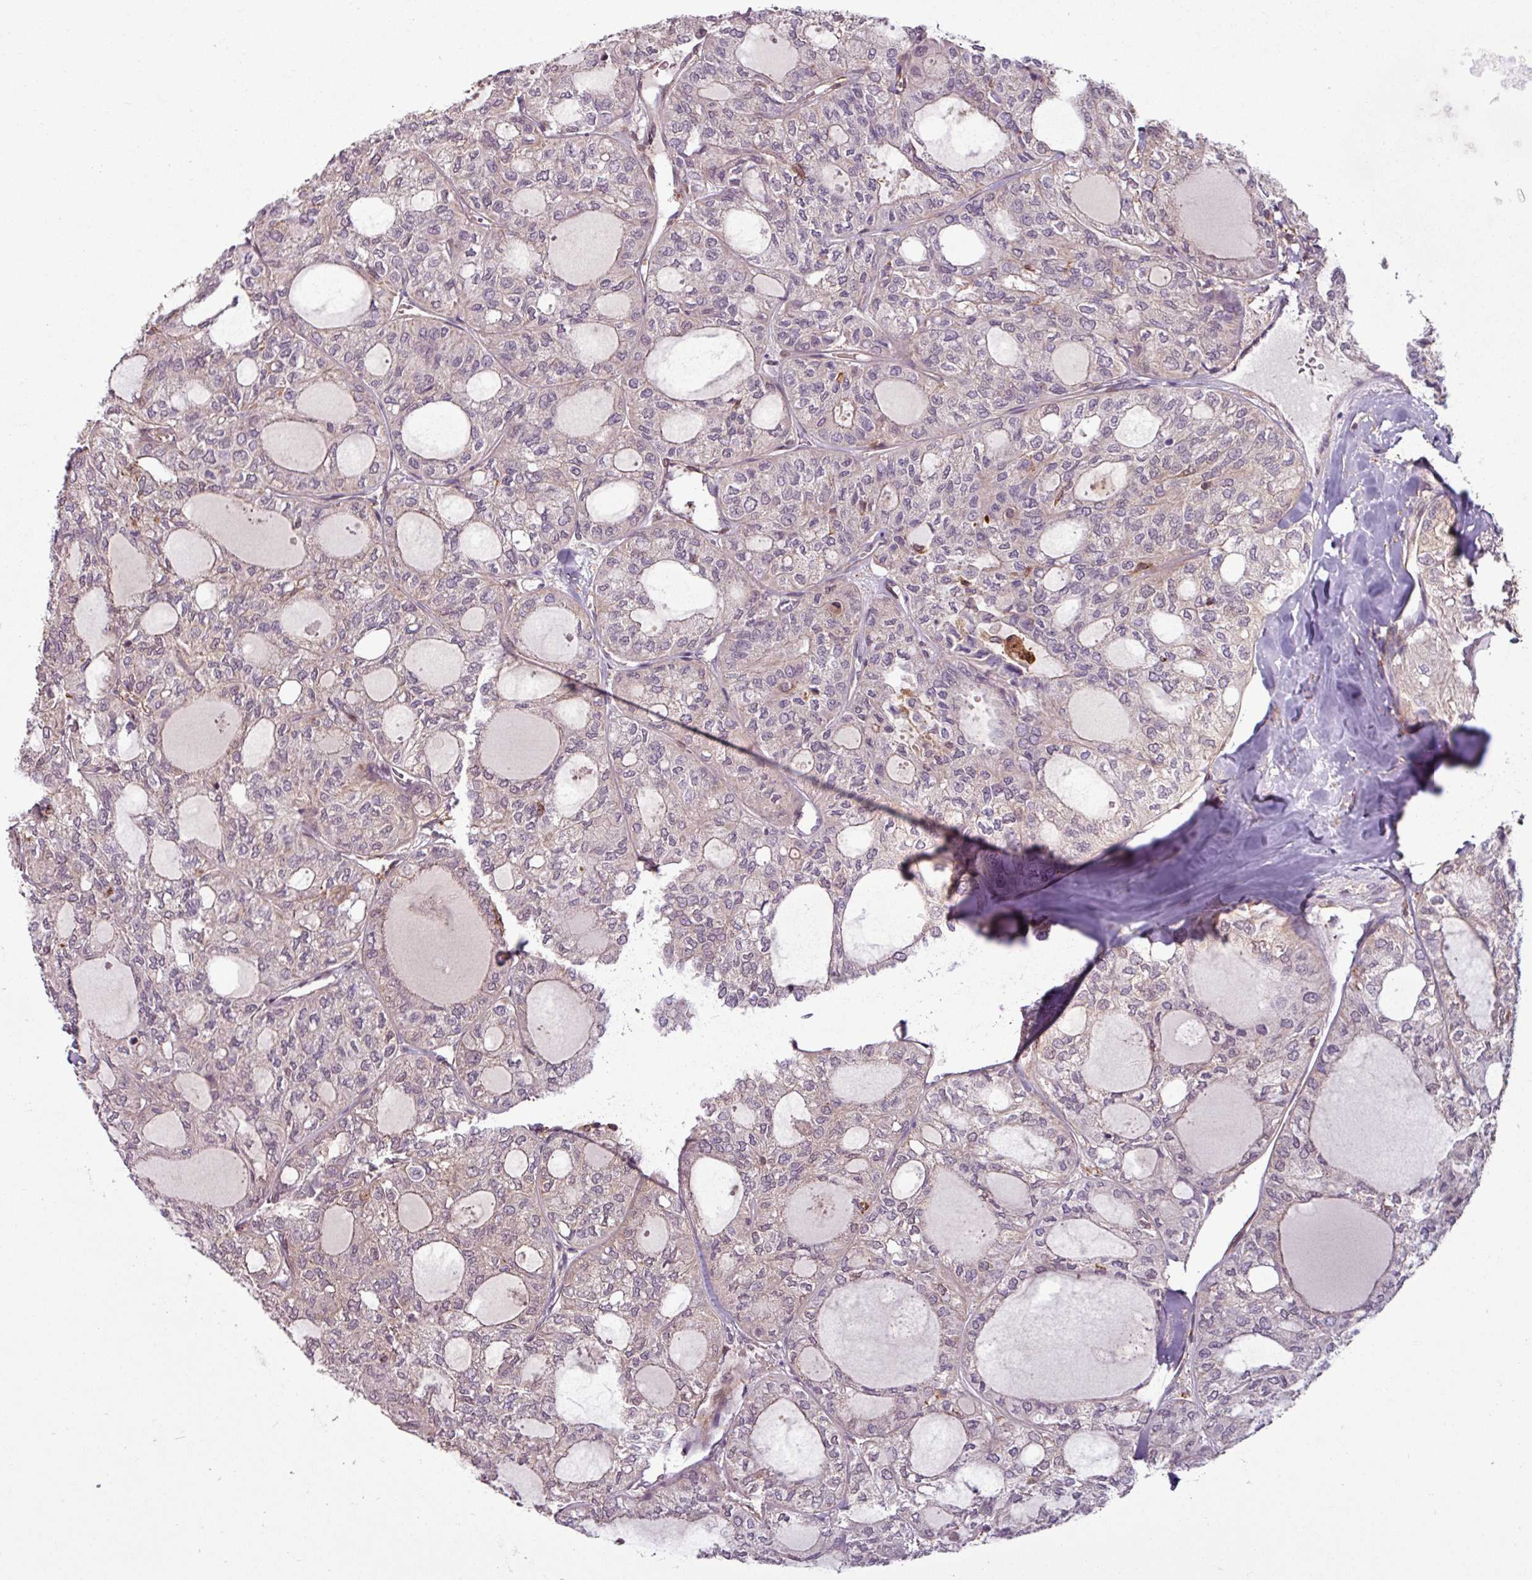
{"staining": {"intensity": "negative", "quantity": "none", "location": "none"}, "tissue": "thyroid cancer", "cell_type": "Tumor cells", "image_type": "cancer", "snomed": [{"axis": "morphology", "description": "Follicular adenoma carcinoma, NOS"}, {"axis": "topography", "description": "Thyroid gland"}], "caption": "This histopathology image is of follicular adenoma carcinoma (thyroid) stained with immunohistochemistry (IHC) to label a protein in brown with the nuclei are counter-stained blue. There is no expression in tumor cells.", "gene": "SH3BGRL", "patient": {"sex": "male", "age": 75}}